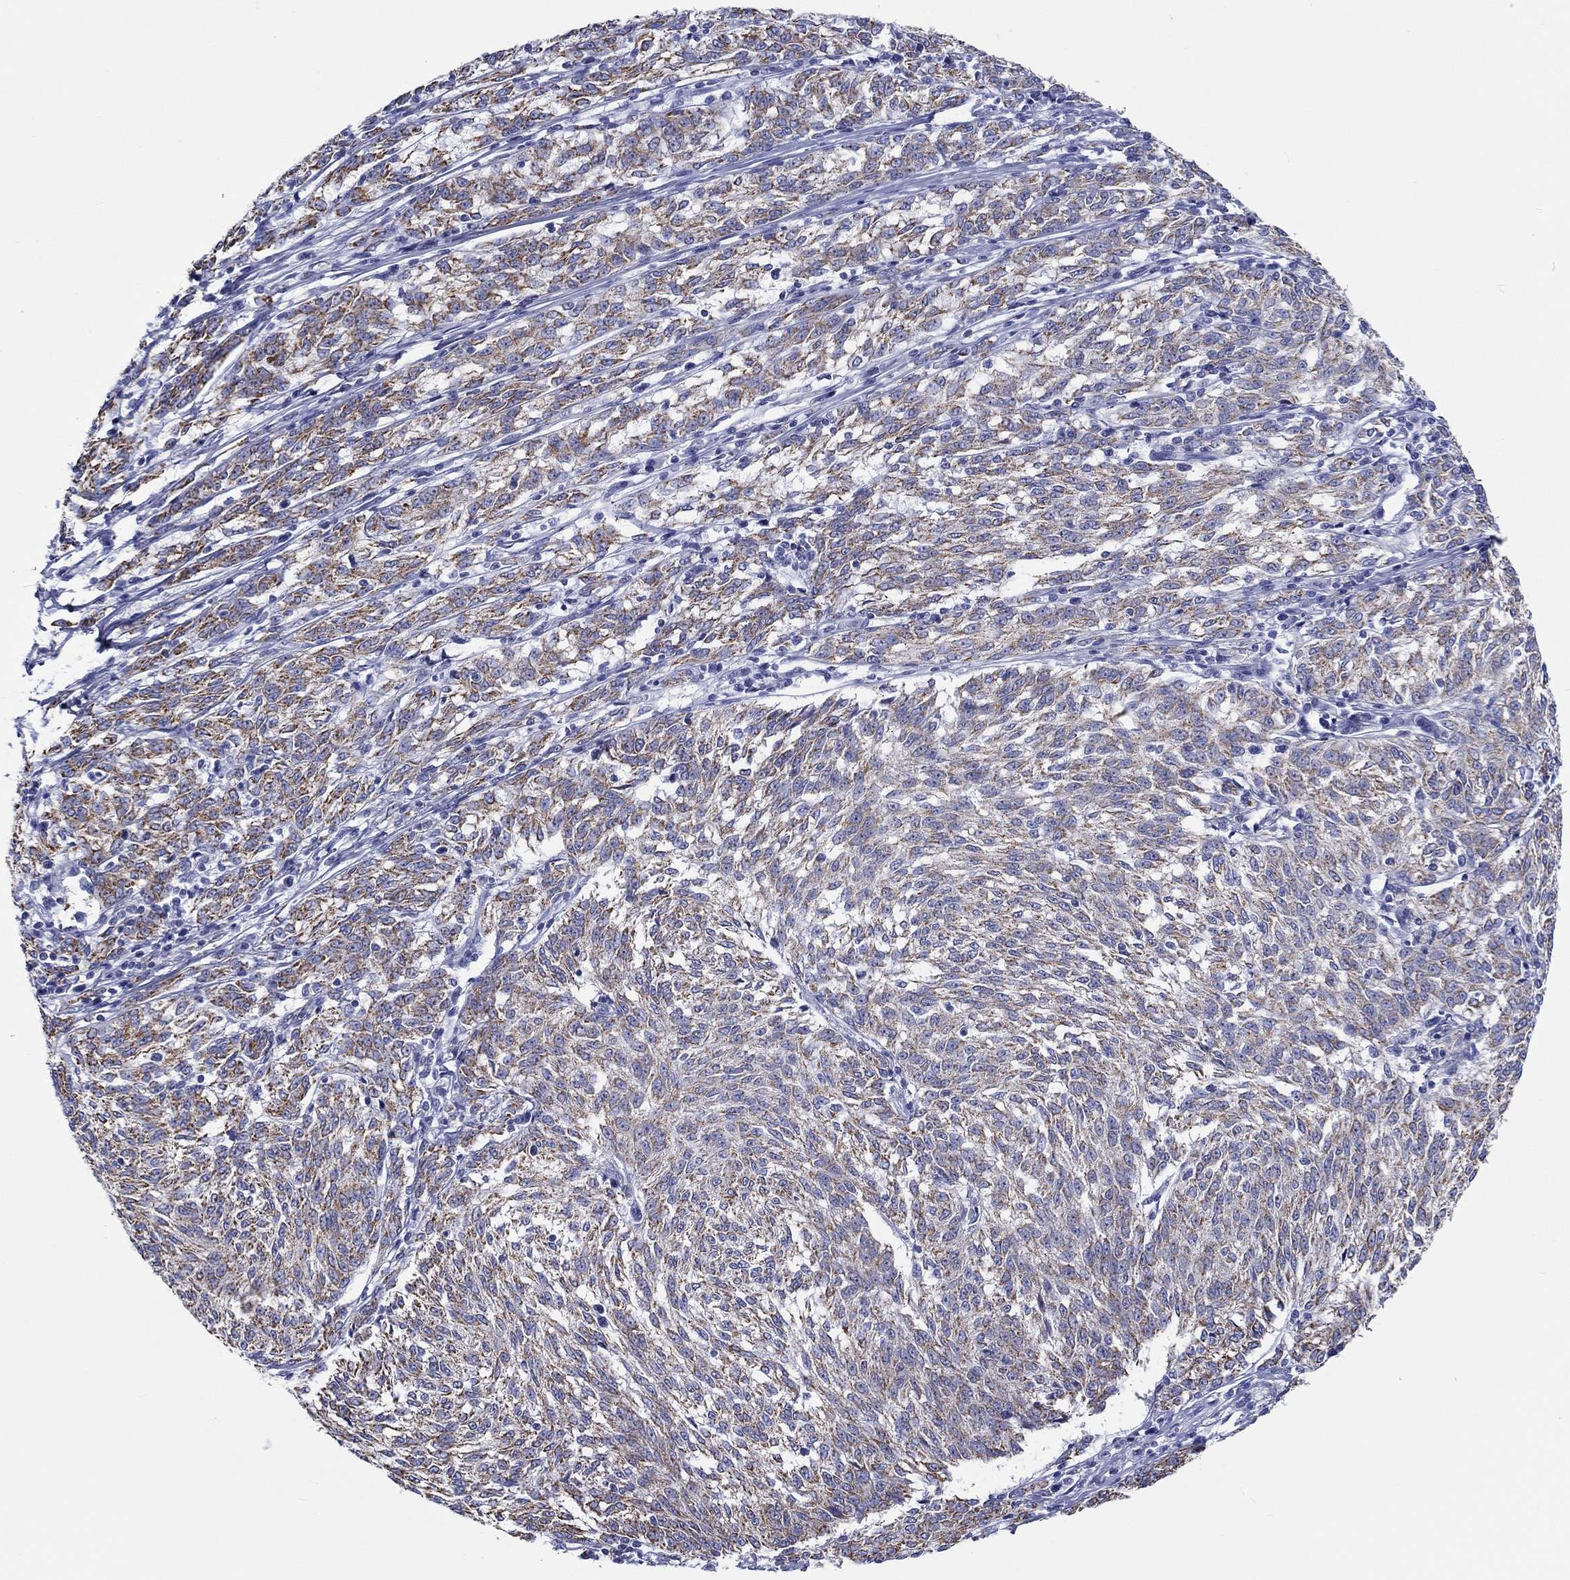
{"staining": {"intensity": "negative", "quantity": "none", "location": "none"}, "tissue": "melanoma", "cell_type": "Tumor cells", "image_type": "cancer", "snomed": [{"axis": "morphology", "description": "Malignant melanoma, NOS"}, {"axis": "topography", "description": "Skin"}], "caption": "IHC micrograph of human malignant melanoma stained for a protein (brown), which shows no expression in tumor cells.", "gene": "H1-1", "patient": {"sex": "female", "age": 72}}